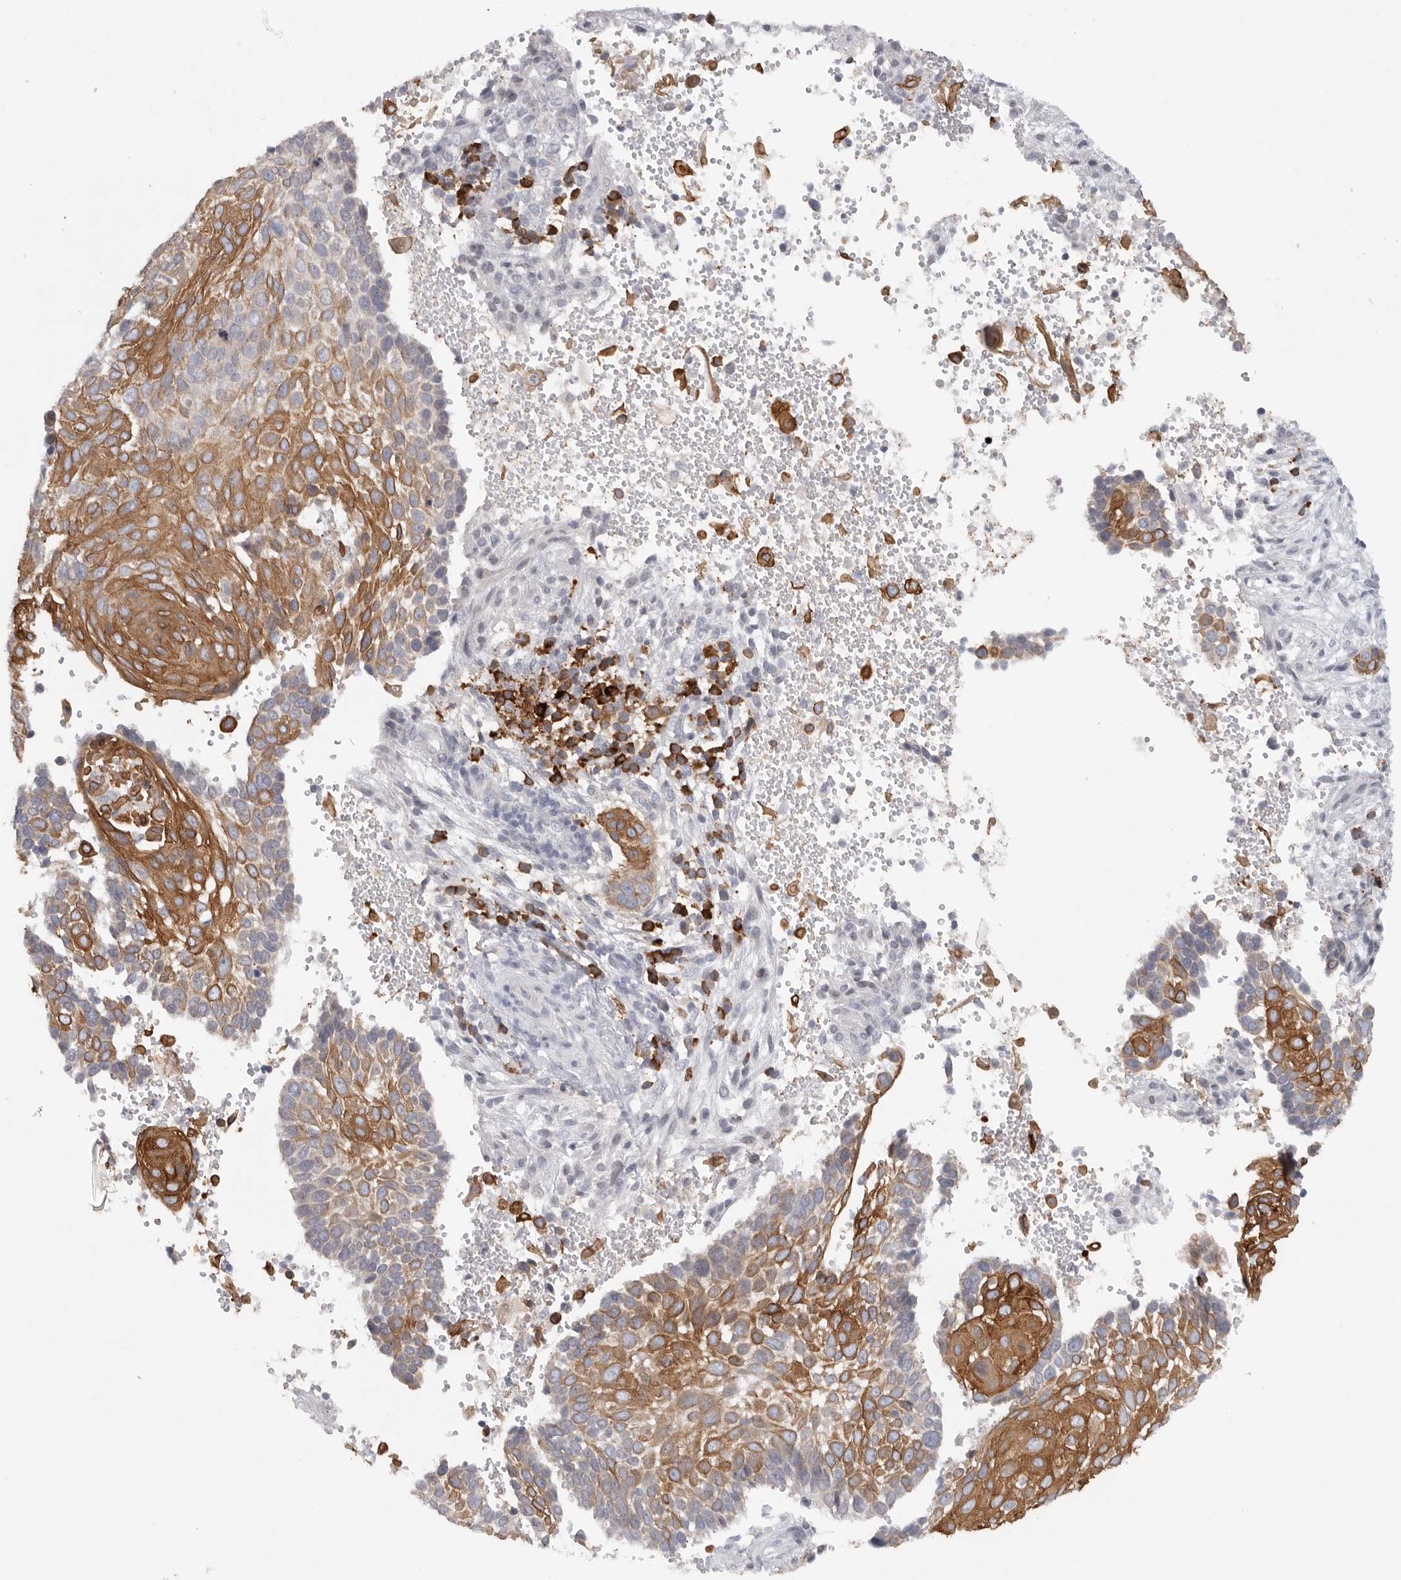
{"staining": {"intensity": "moderate", "quantity": ">75%", "location": "cytoplasmic/membranous"}, "tissue": "cervical cancer", "cell_type": "Tumor cells", "image_type": "cancer", "snomed": [{"axis": "morphology", "description": "Squamous cell carcinoma, NOS"}, {"axis": "topography", "description": "Cervix"}], "caption": "Immunohistochemical staining of human cervical cancer demonstrates medium levels of moderate cytoplasmic/membranous protein positivity in approximately >75% of tumor cells.", "gene": "TMEM69", "patient": {"sex": "female", "age": 74}}